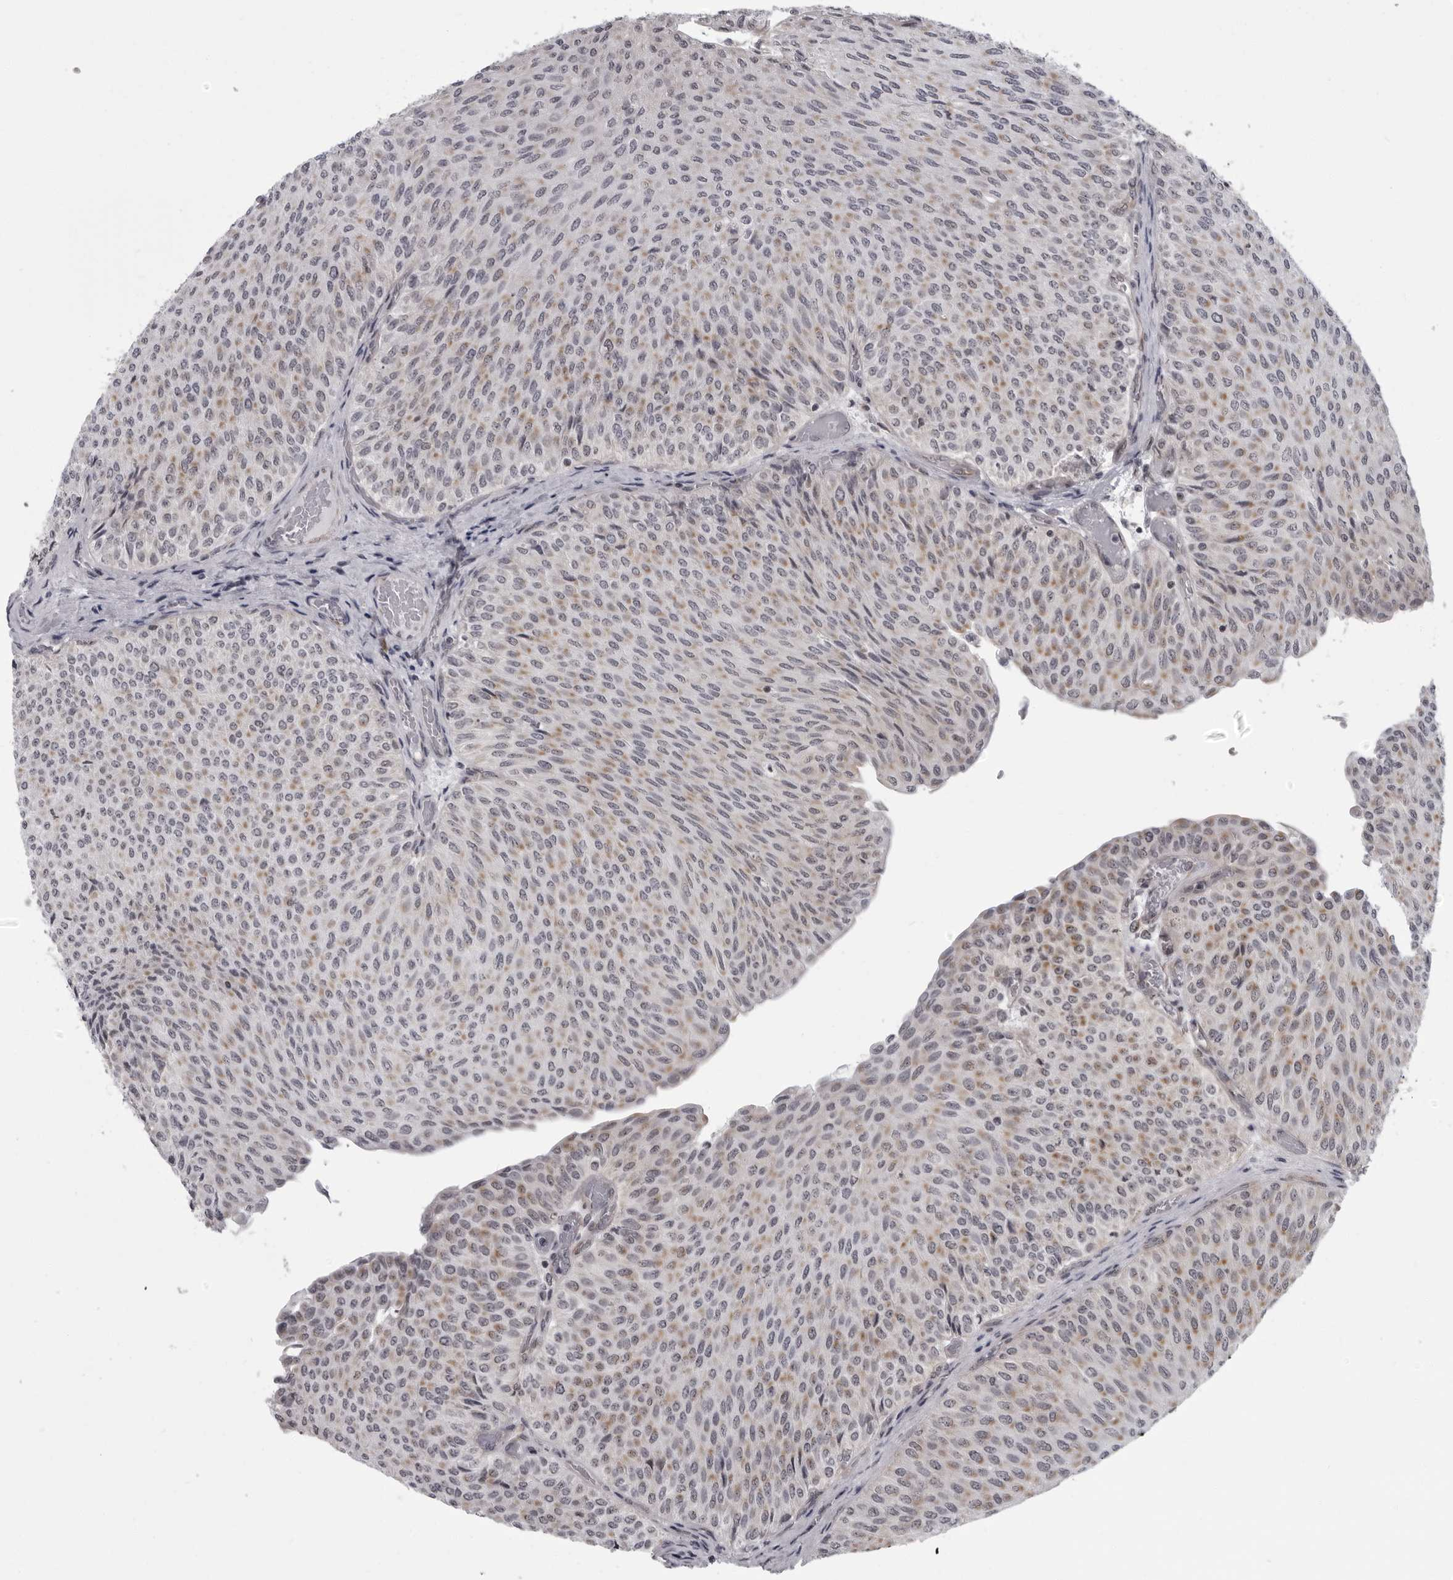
{"staining": {"intensity": "weak", "quantity": "25%-75%", "location": "cytoplasmic/membranous"}, "tissue": "urothelial cancer", "cell_type": "Tumor cells", "image_type": "cancer", "snomed": [{"axis": "morphology", "description": "Urothelial carcinoma, Low grade"}, {"axis": "topography", "description": "Urinary bladder"}], "caption": "Urothelial carcinoma (low-grade) stained for a protein displays weak cytoplasmic/membranous positivity in tumor cells. (DAB (3,3'-diaminobenzidine) = brown stain, brightfield microscopy at high magnification).", "gene": "RTCA", "patient": {"sex": "male", "age": 78}}